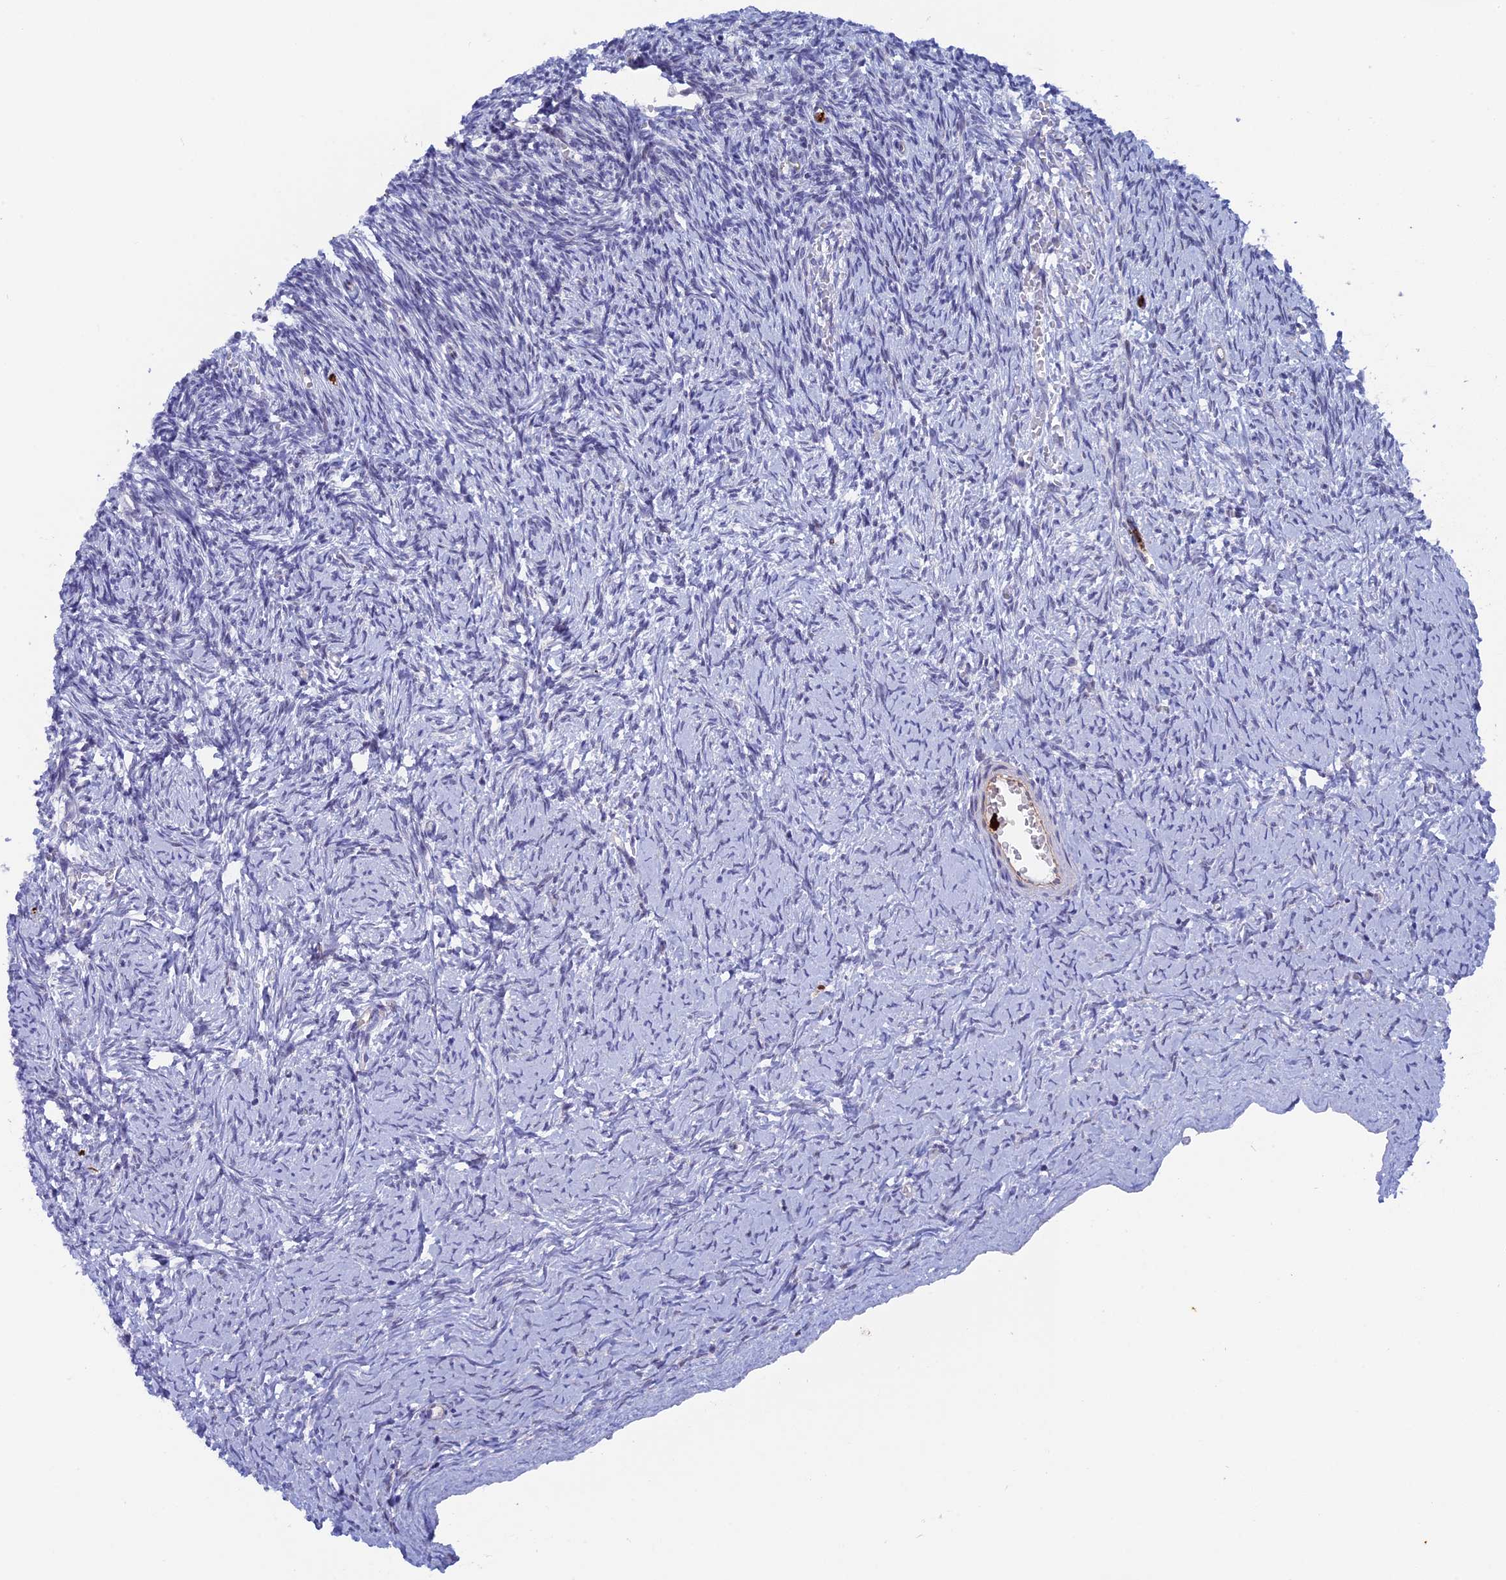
{"staining": {"intensity": "negative", "quantity": "none", "location": "none"}, "tissue": "ovary", "cell_type": "Ovarian stroma cells", "image_type": "normal", "snomed": [{"axis": "morphology", "description": "Normal tissue, NOS"}, {"axis": "topography", "description": "Ovary"}], "caption": "This image is of unremarkable ovary stained with immunohistochemistry to label a protein in brown with the nuclei are counter-stained blue. There is no staining in ovarian stroma cells. (DAB (3,3'-diaminobenzidine) immunohistochemistry (IHC) visualized using brightfield microscopy, high magnification).", "gene": "SLC26A1", "patient": {"sex": "female", "age": 39}}